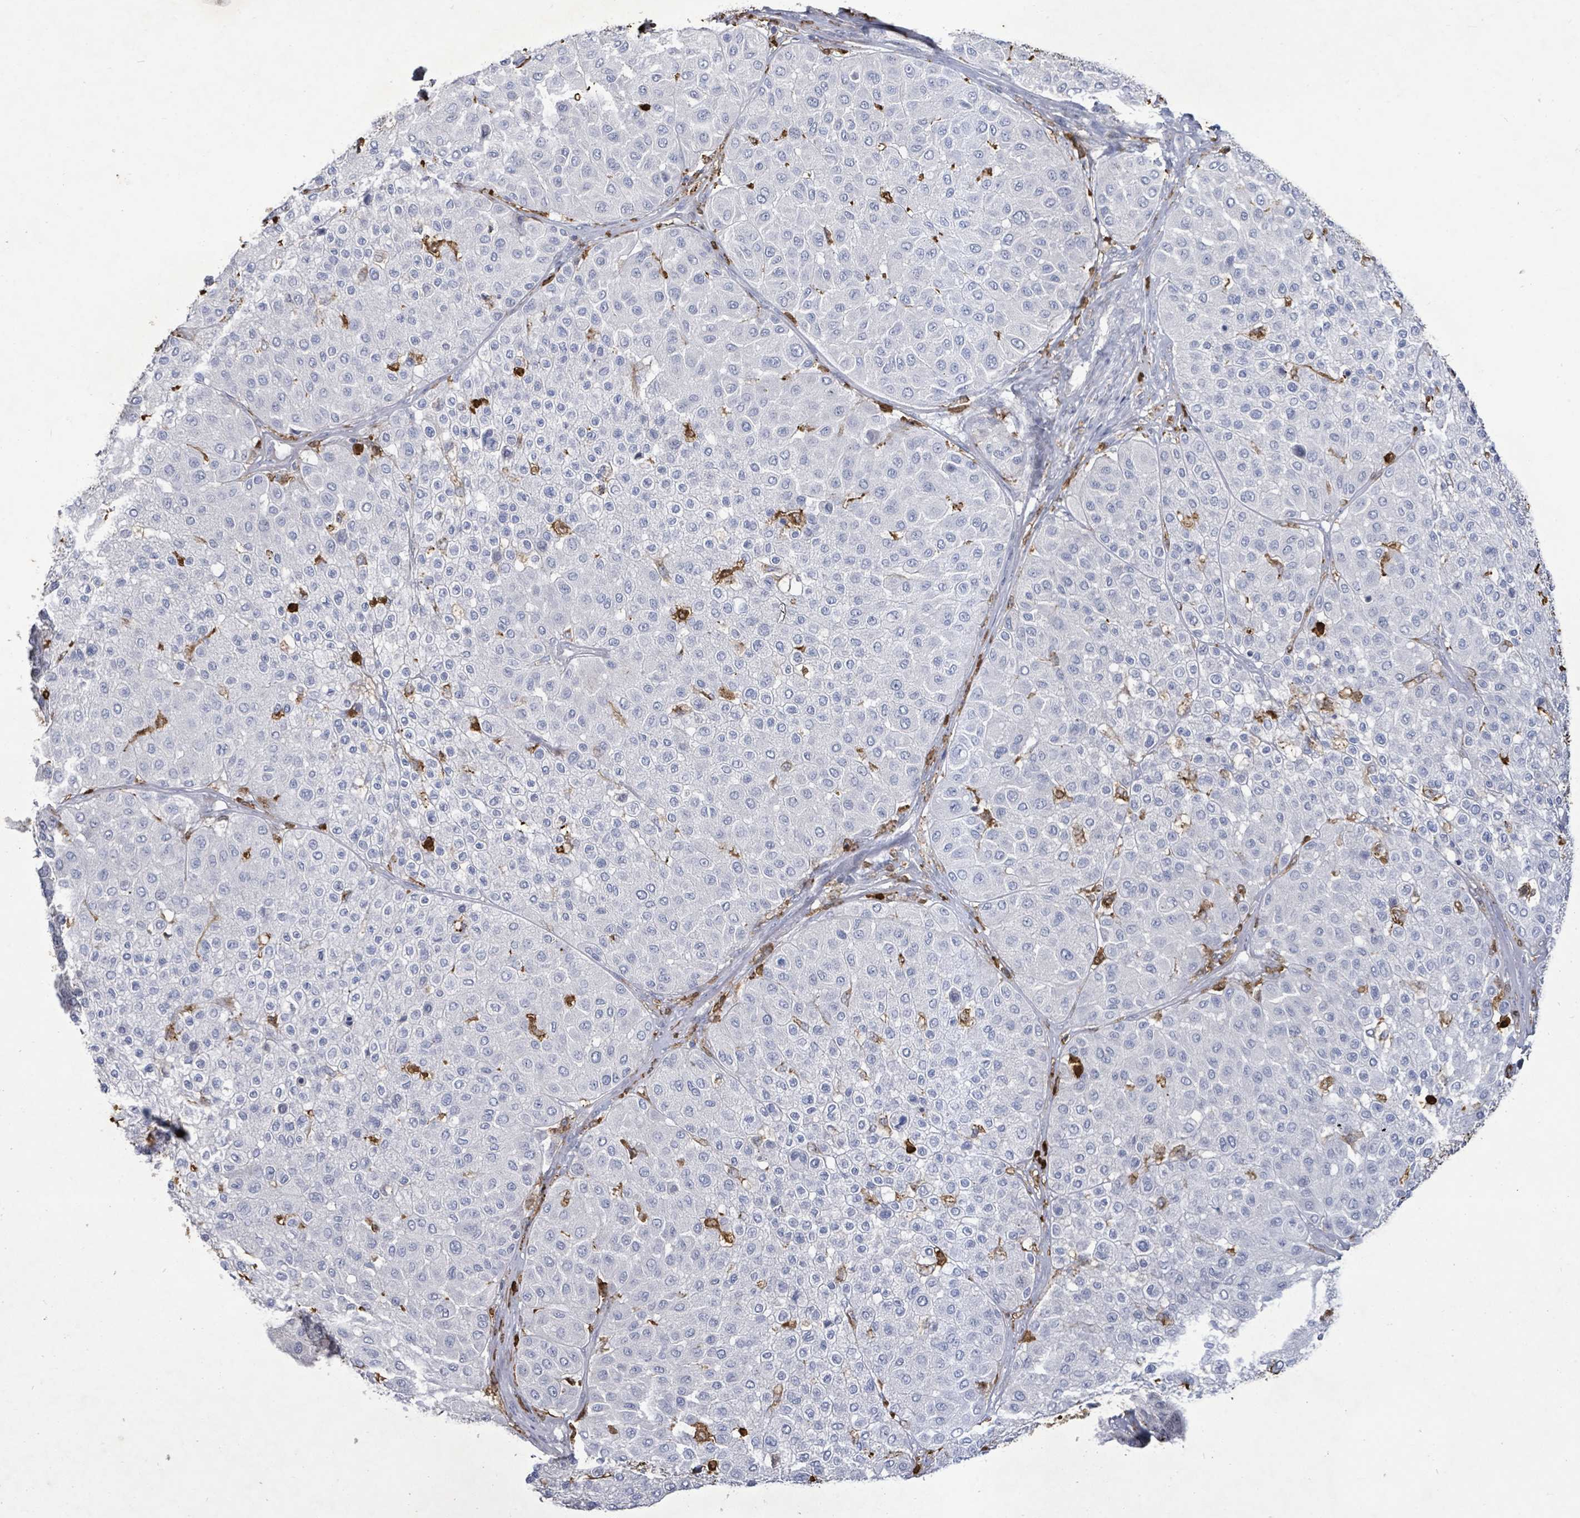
{"staining": {"intensity": "negative", "quantity": "none", "location": "none"}, "tissue": "melanoma", "cell_type": "Tumor cells", "image_type": "cancer", "snomed": [{"axis": "morphology", "description": "Malignant melanoma, Metastatic site"}, {"axis": "topography", "description": "Smooth muscle"}], "caption": "Immunohistochemistry (IHC) of human melanoma reveals no staining in tumor cells.", "gene": "FAM210A", "patient": {"sex": "male", "age": 41}}